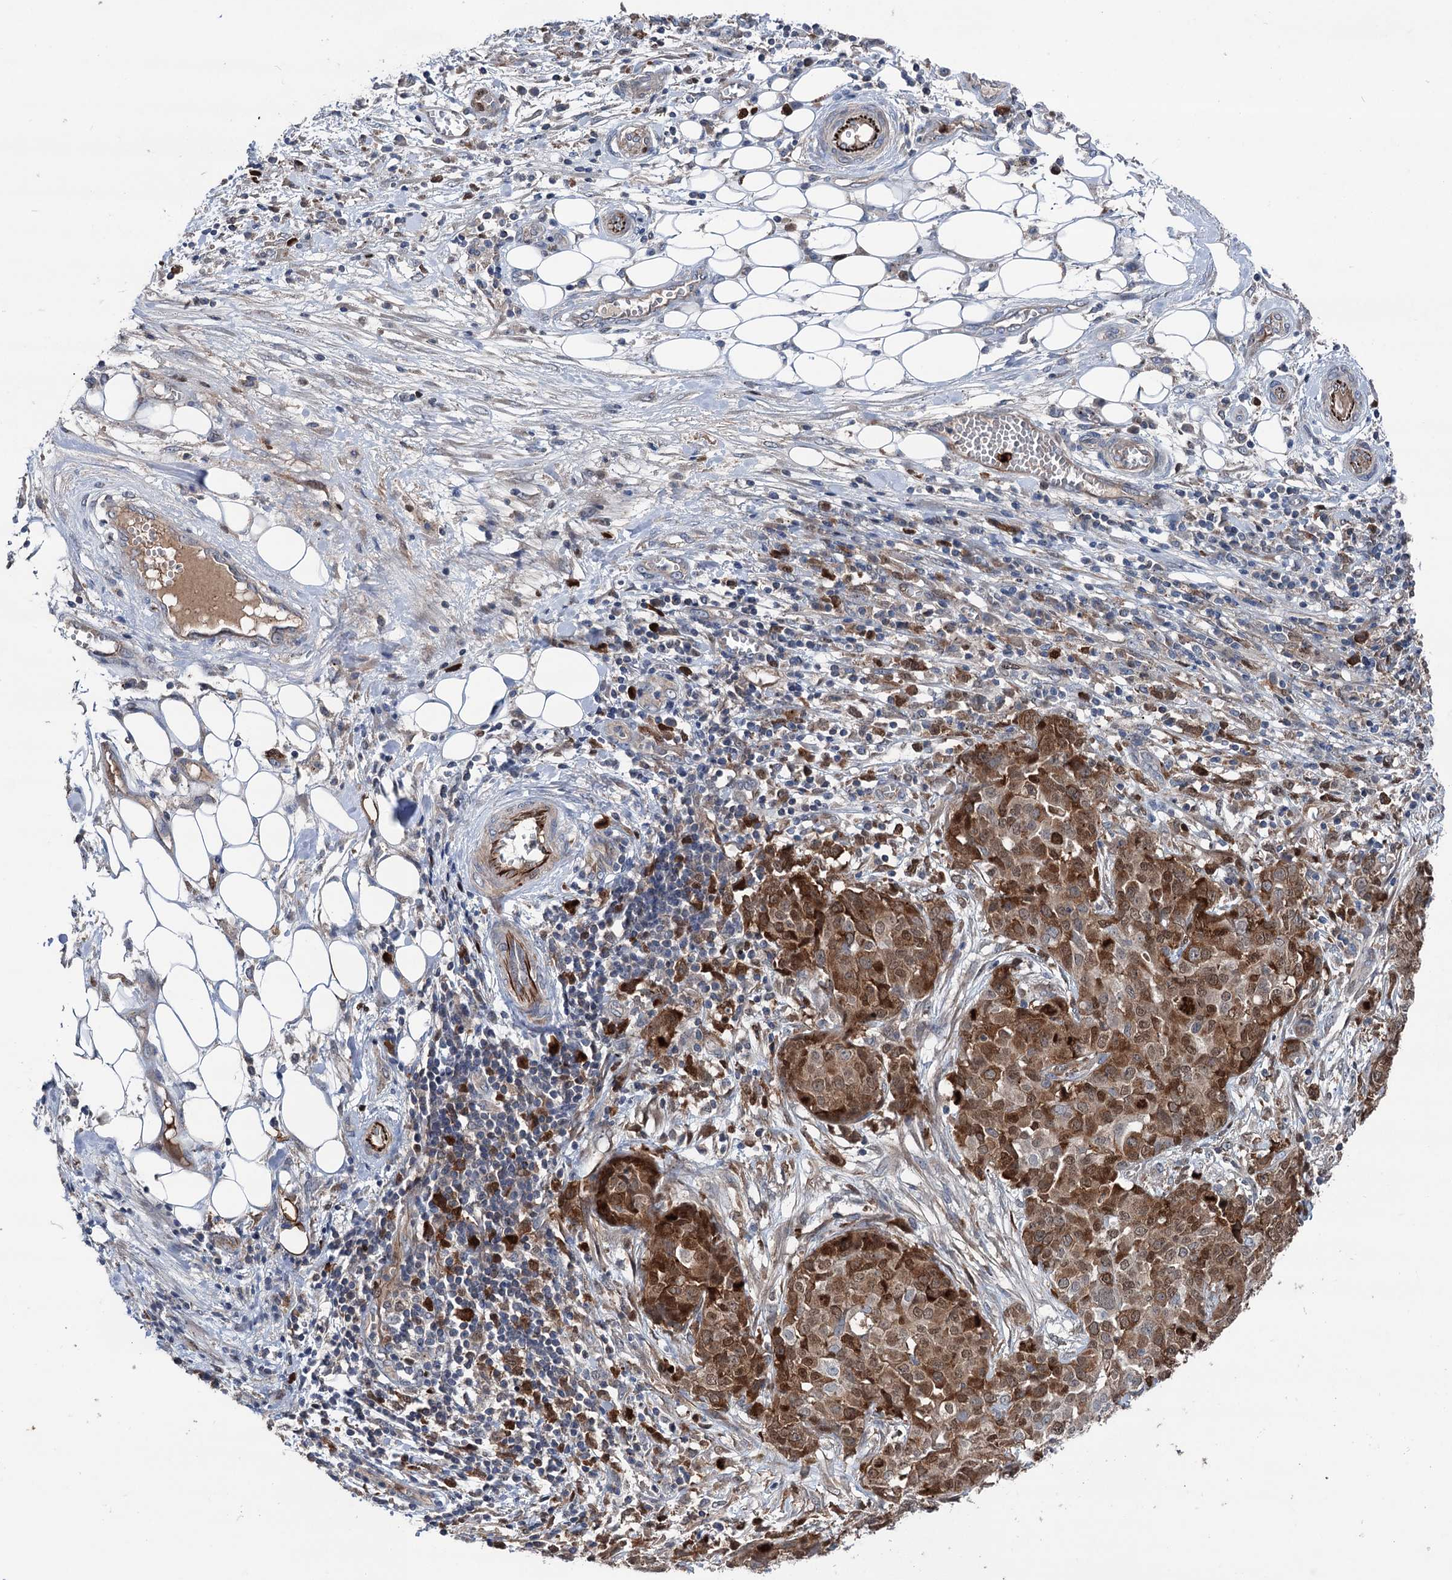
{"staining": {"intensity": "strong", "quantity": ">75%", "location": "cytoplasmic/membranous"}, "tissue": "ovarian cancer", "cell_type": "Tumor cells", "image_type": "cancer", "snomed": [{"axis": "morphology", "description": "Cystadenocarcinoma, serous, NOS"}, {"axis": "topography", "description": "Soft tissue"}, {"axis": "topography", "description": "Ovary"}], "caption": "Immunohistochemistry staining of ovarian cancer, which reveals high levels of strong cytoplasmic/membranous expression in about >75% of tumor cells indicating strong cytoplasmic/membranous protein positivity. The staining was performed using DAB (brown) for protein detection and nuclei were counterstained in hematoxylin (blue).", "gene": "NCAPD2", "patient": {"sex": "female", "age": 57}}